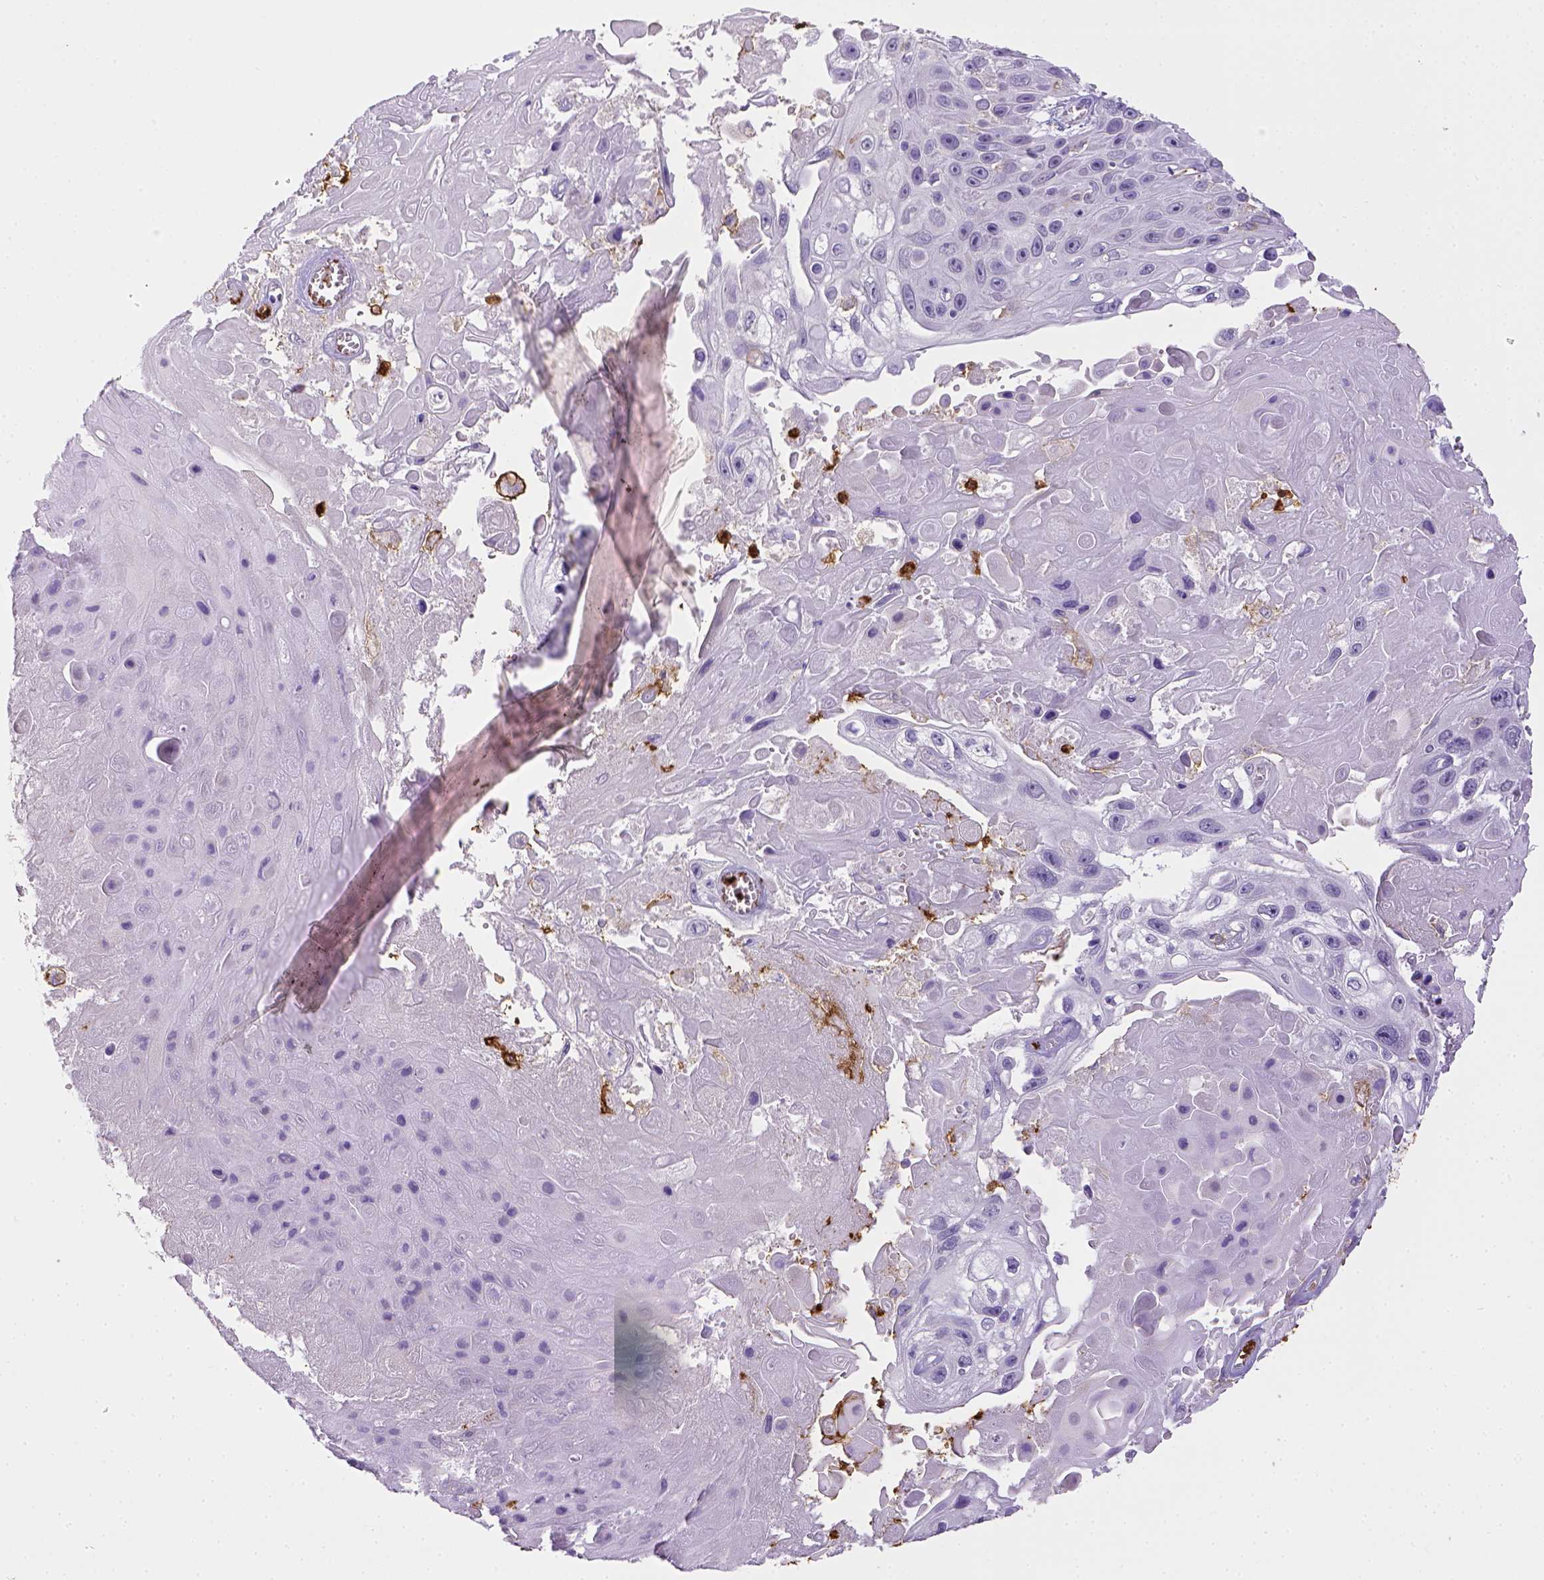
{"staining": {"intensity": "negative", "quantity": "none", "location": "none"}, "tissue": "skin cancer", "cell_type": "Tumor cells", "image_type": "cancer", "snomed": [{"axis": "morphology", "description": "Squamous cell carcinoma, NOS"}, {"axis": "topography", "description": "Skin"}], "caption": "High power microscopy photomicrograph of an immunohistochemistry micrograph of skin cancer (squamous cell carcinoma), revealing no significant expression in tumor cells.", "gene": "ITGAM", "patient": {"sex": "male", "age": 82}}